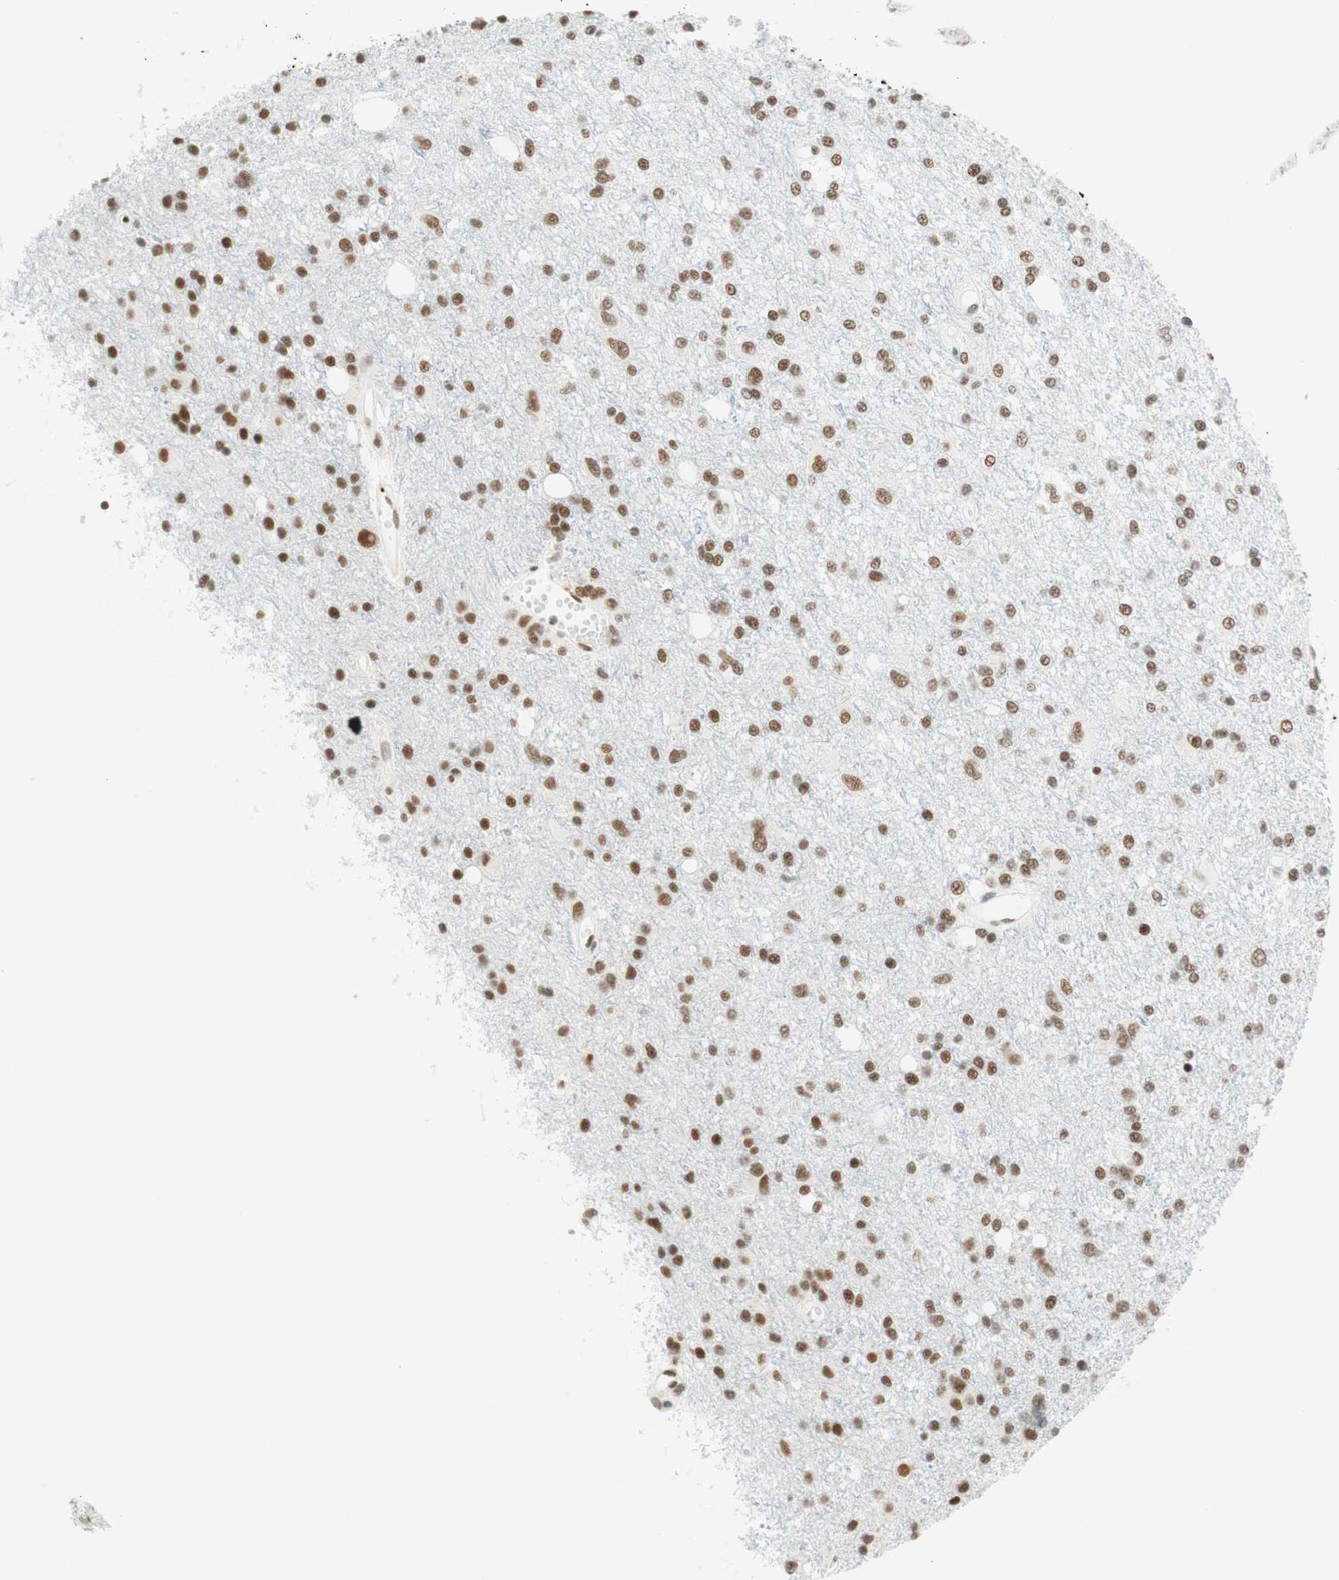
{"staining": {"intensity": "weak", "quantity": "25%-75%", "location": "nuclear"}, "tissue": "glioma", "cell_type": "Tumor cells", "image_type": "cancer", "snomed": [{"axis": "morphology", "description": "Glioma, malignant, High grade"}, {"axis": "topography", "description": "Brain"}], "caption": "The image shows staining of glioma, revealing weak nuclear protein positivity (brown color) within tumor cells. The staining was performed using DAB to visualize the protein expression in brown, while the nuclei were stained in blue with hematoxylin (Magnification: 20x).", "gene": "RNF20", "patient": {"sex": "female", "age": 59}}